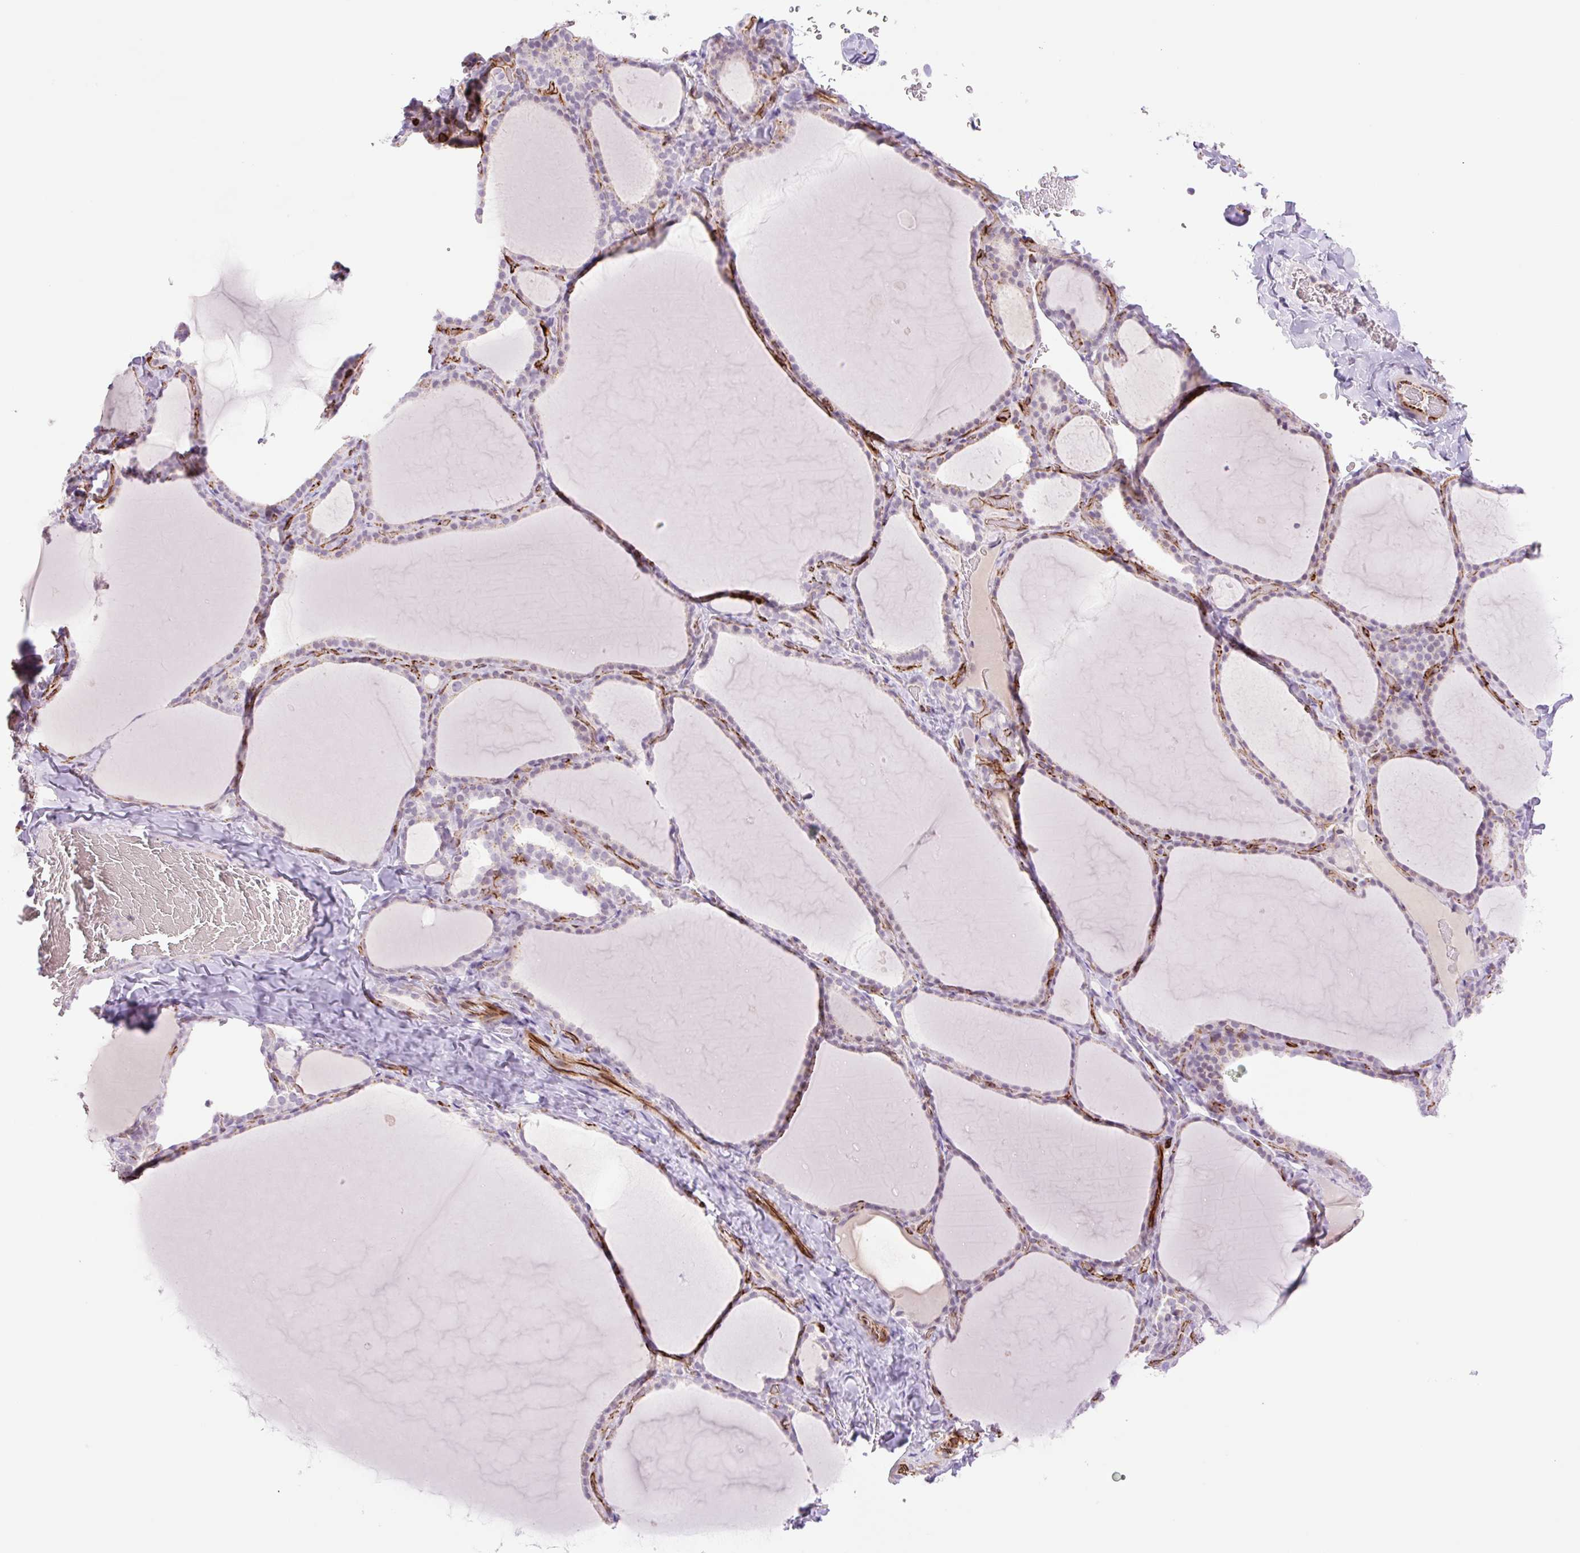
{"staining": {"intensity": "negative", "quantity": "none", "location": "none"}, "tissue": "thyroid gland", "cell_type": "Glandular cells", "image_type": "normal", "snomed": [{"axis": "morphology", "description": "Normal tissue, NOS"}, {"axis": "topography", "description": "Thyroid gland"}], "caption": "Normal thyroid gland was stained to show a protein in brown. There is no significant expression in glandular cells. (Brightfield microscopy of DAB (3,3'-diaminobenzidine) IHC at high magnification).", "gene": "ZFYVE21", "patient": {"sex": "female", "age": 22}}